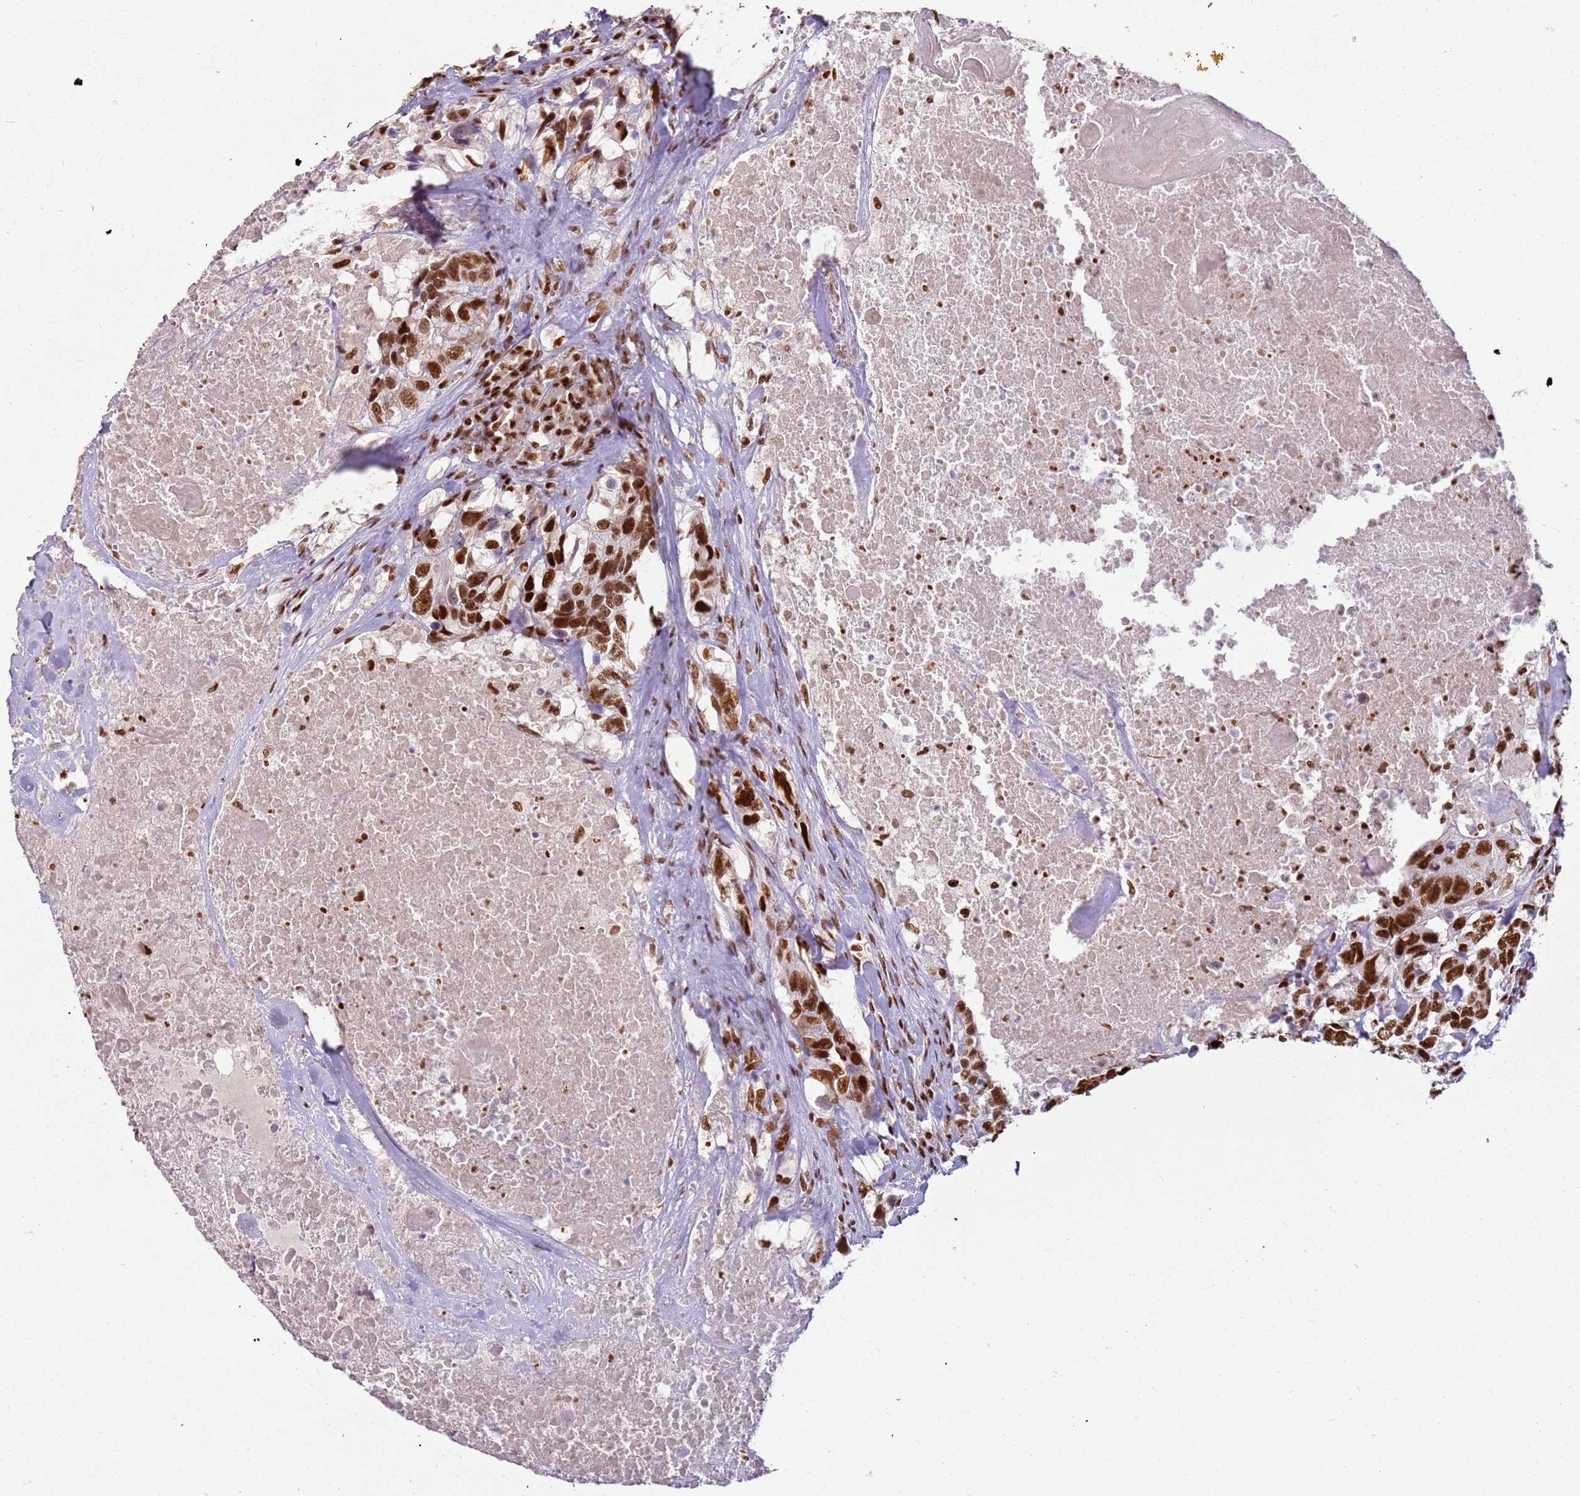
{"staining": {"intensity": "strong", "quantity": ">75%", "location": "nuclear"}, "tissue": "head and neck cancer", "cell_type": "Tumor cells", "image_type": "cancer", "snomed": [{"axis": "morphology", "description": "Squamous cell carcinoma, NOS"}, {"axis": "topography", "description": "Head-Neck"}], "caption": "Strong nuclear expression for a protein is appreciated in approximately >75% of tumor cells of head and neck squamous cell carcinoma using IHC.", "gene": "TENT4A", "patient": {"sex": "male", "age": 66}}